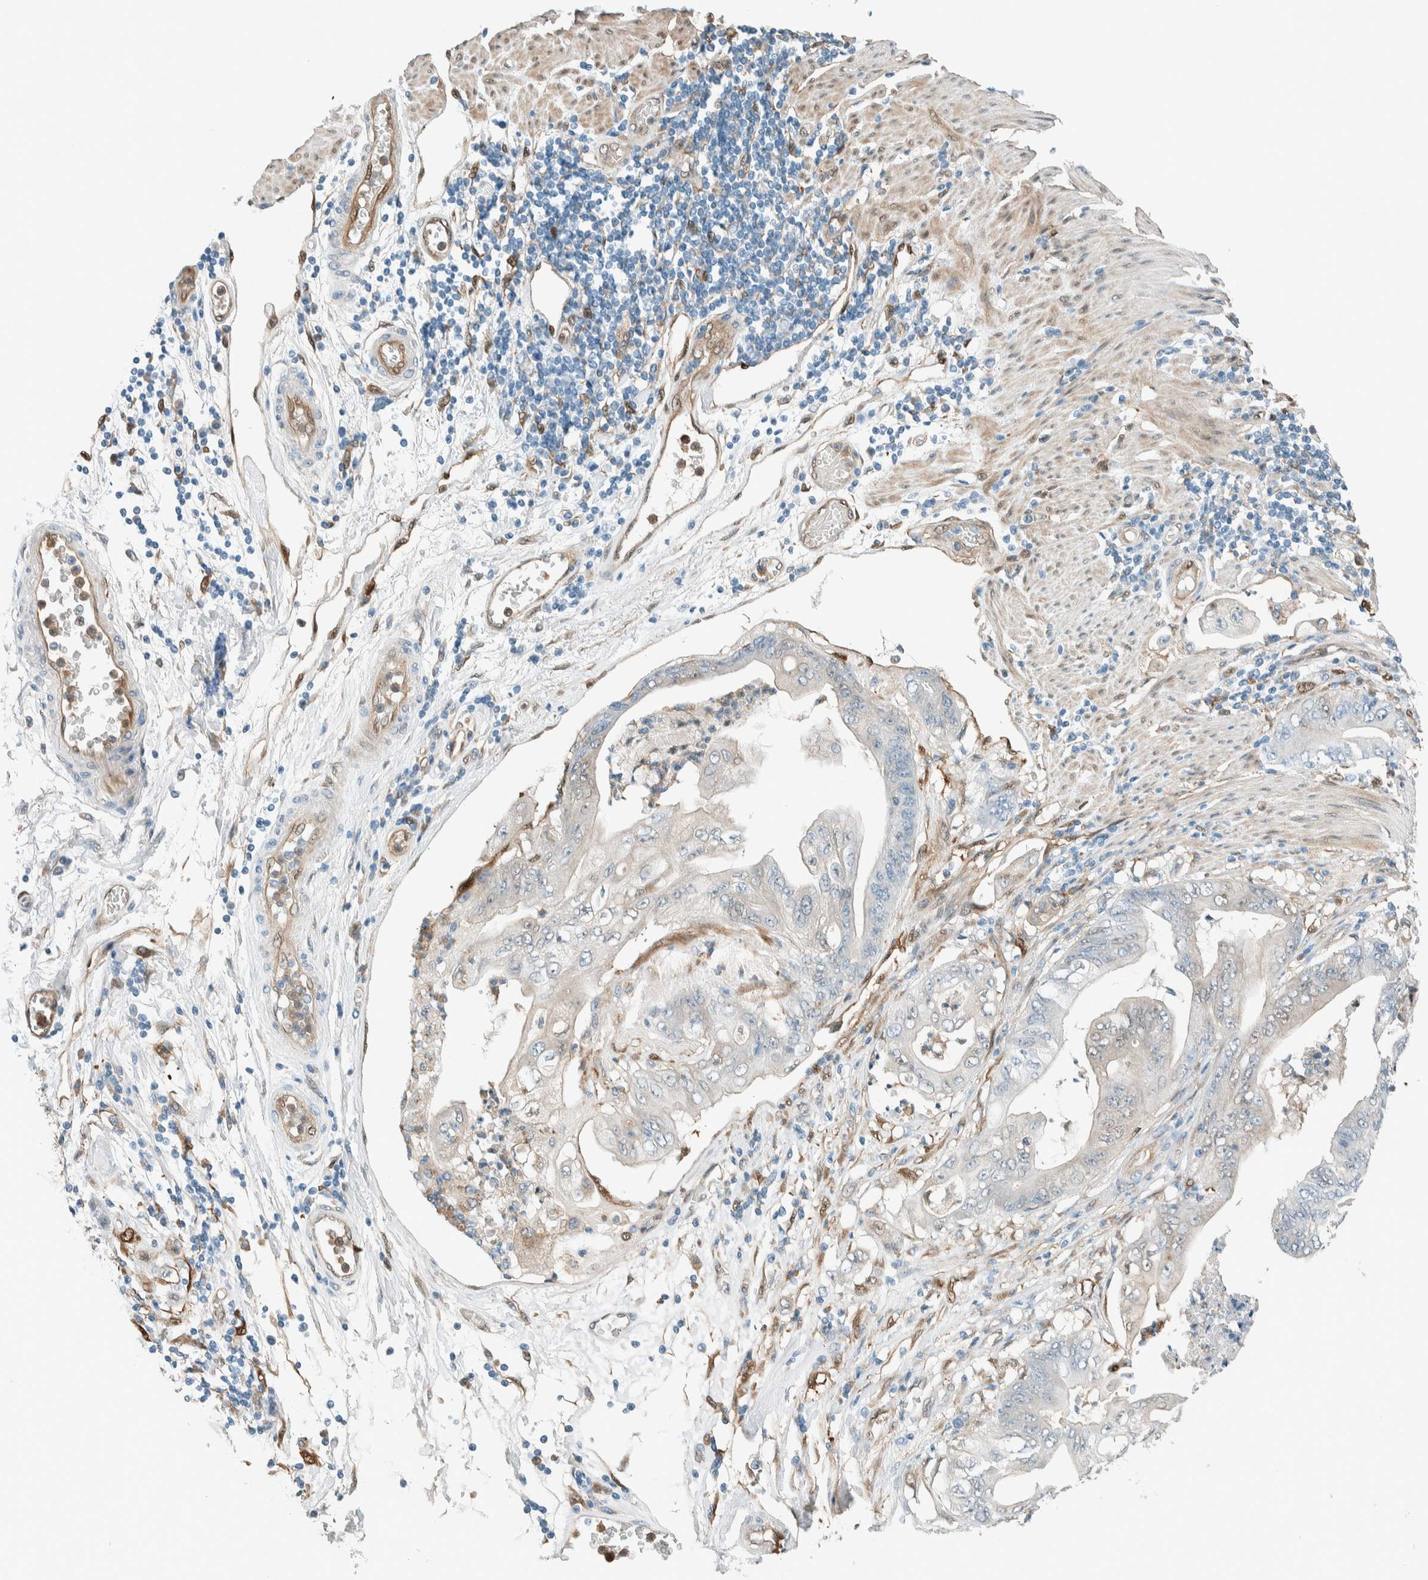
{"staining": {"intensity": "negative", "quantity": "none", "location": "none"}, "tissue": "stomach cancer", "cell_type": "Tumor cells", "image_type": "cancer", "snomed": [{"axis": "morphology", "description": "Adenocarcinoma, NOS"}, {"axis": "topography", "description": "Stomach"}], "caption": "Tumor cells show no significant expression in adenocarcinoma (stomach).", "gene": "NXN", "patient": {"sex": "female", "age": 73}}